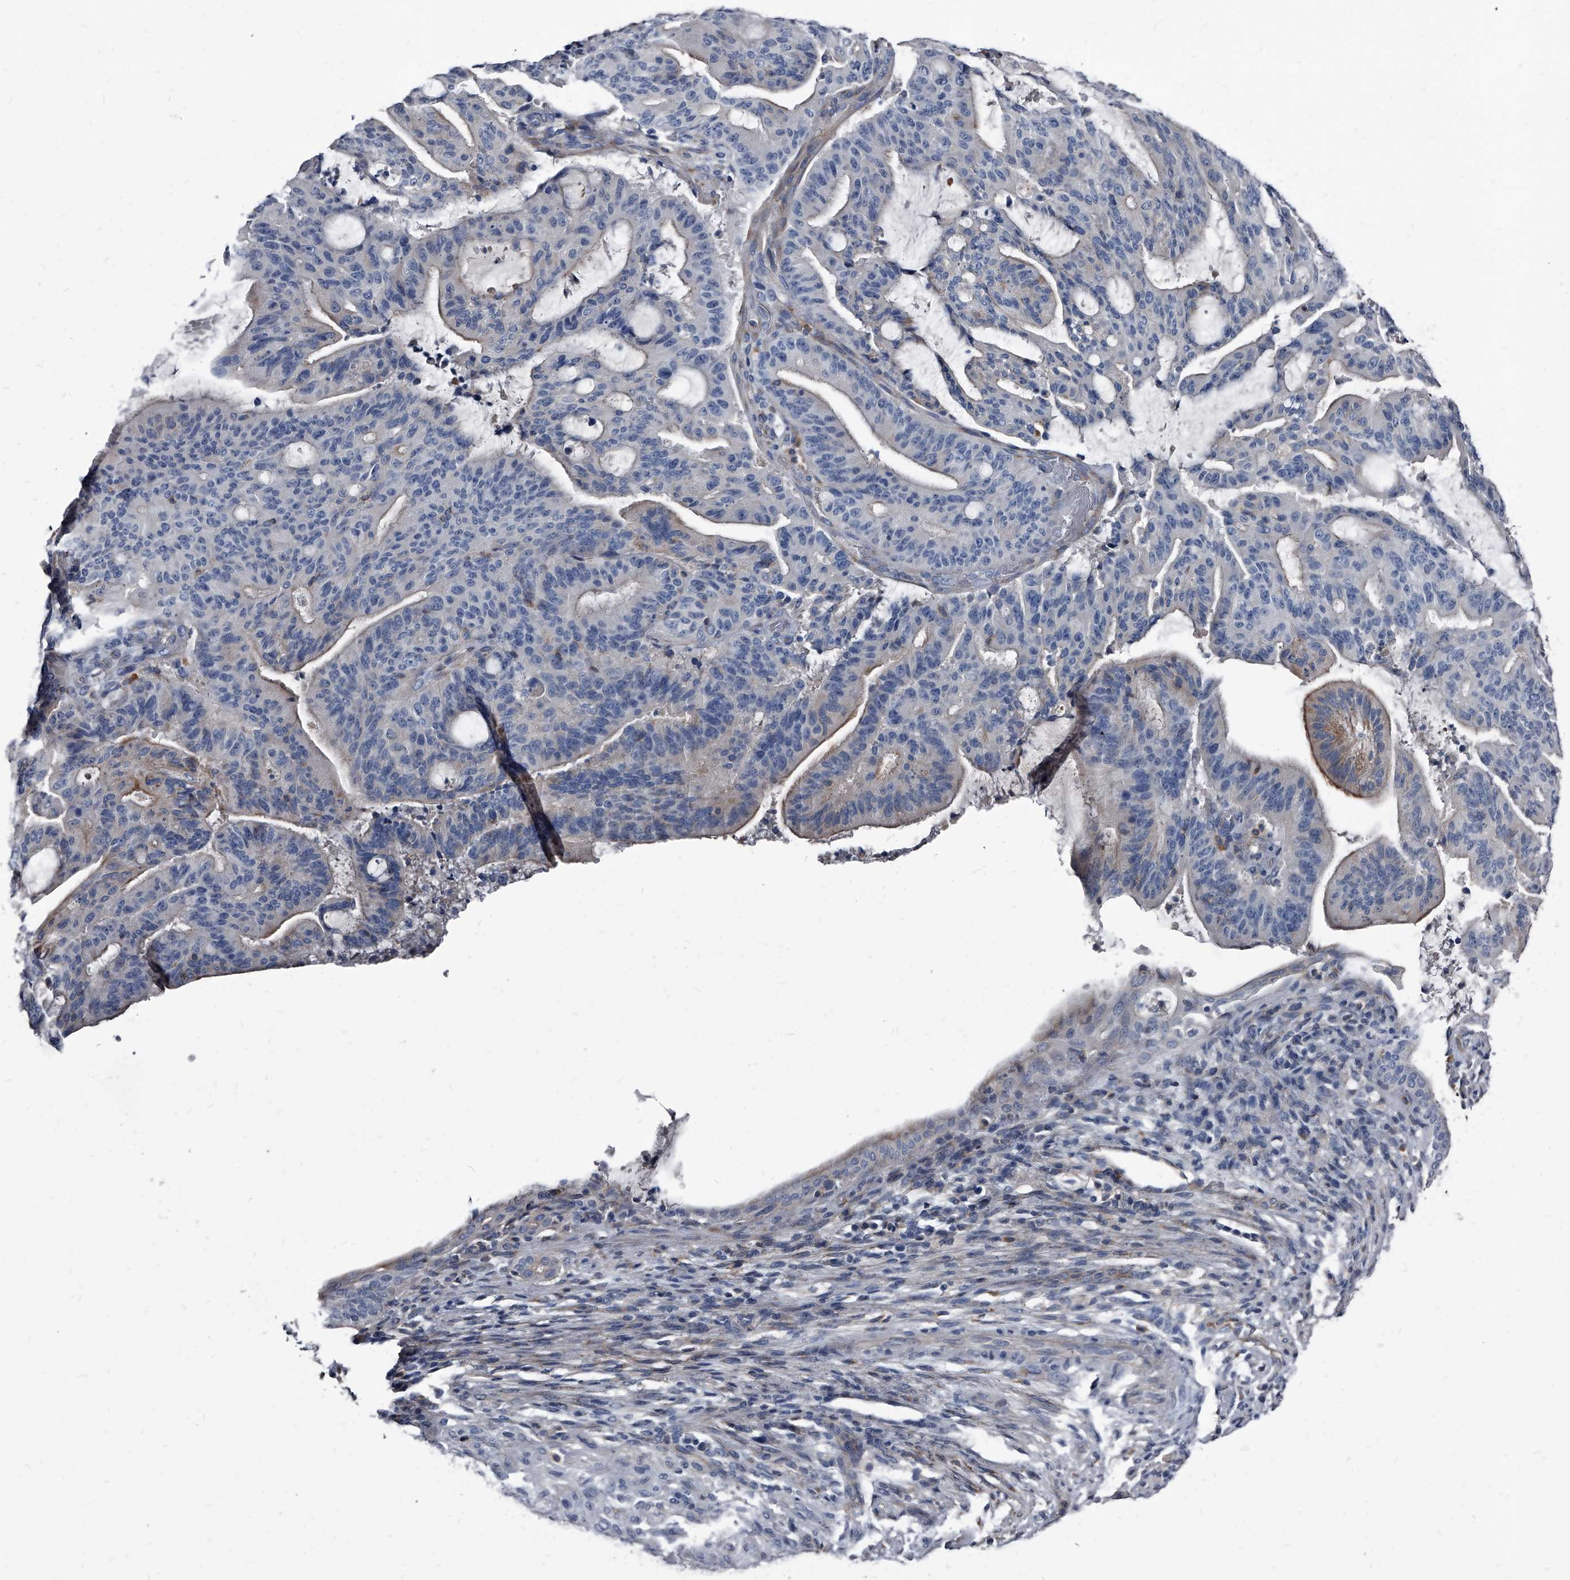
{"staining": {"intensity": "weak", "quantity": "<25%", "location": "cytoplasmic/membranous"}, "tissue": "liver cancer", "cell_type": "Tumor cells", "image_type": "cancer", "snomed": [{"axis": "morphology", "description": "Normal tissue, NOS"}, {"axis": "morphology", "description": "Cholangiocarcinoma"}, {"axis": "topography", "description": "Liver"}, {"axis": "topography", "description": "Peripheral nerve tissue"}], "caption": "High power microscopy micrograph of an IHC histopathology image of liver cancer, revealing no significant expression in tumor cells.", "gene": "PGLYRP3", "patient": {"sex": "female", "age": 73}}